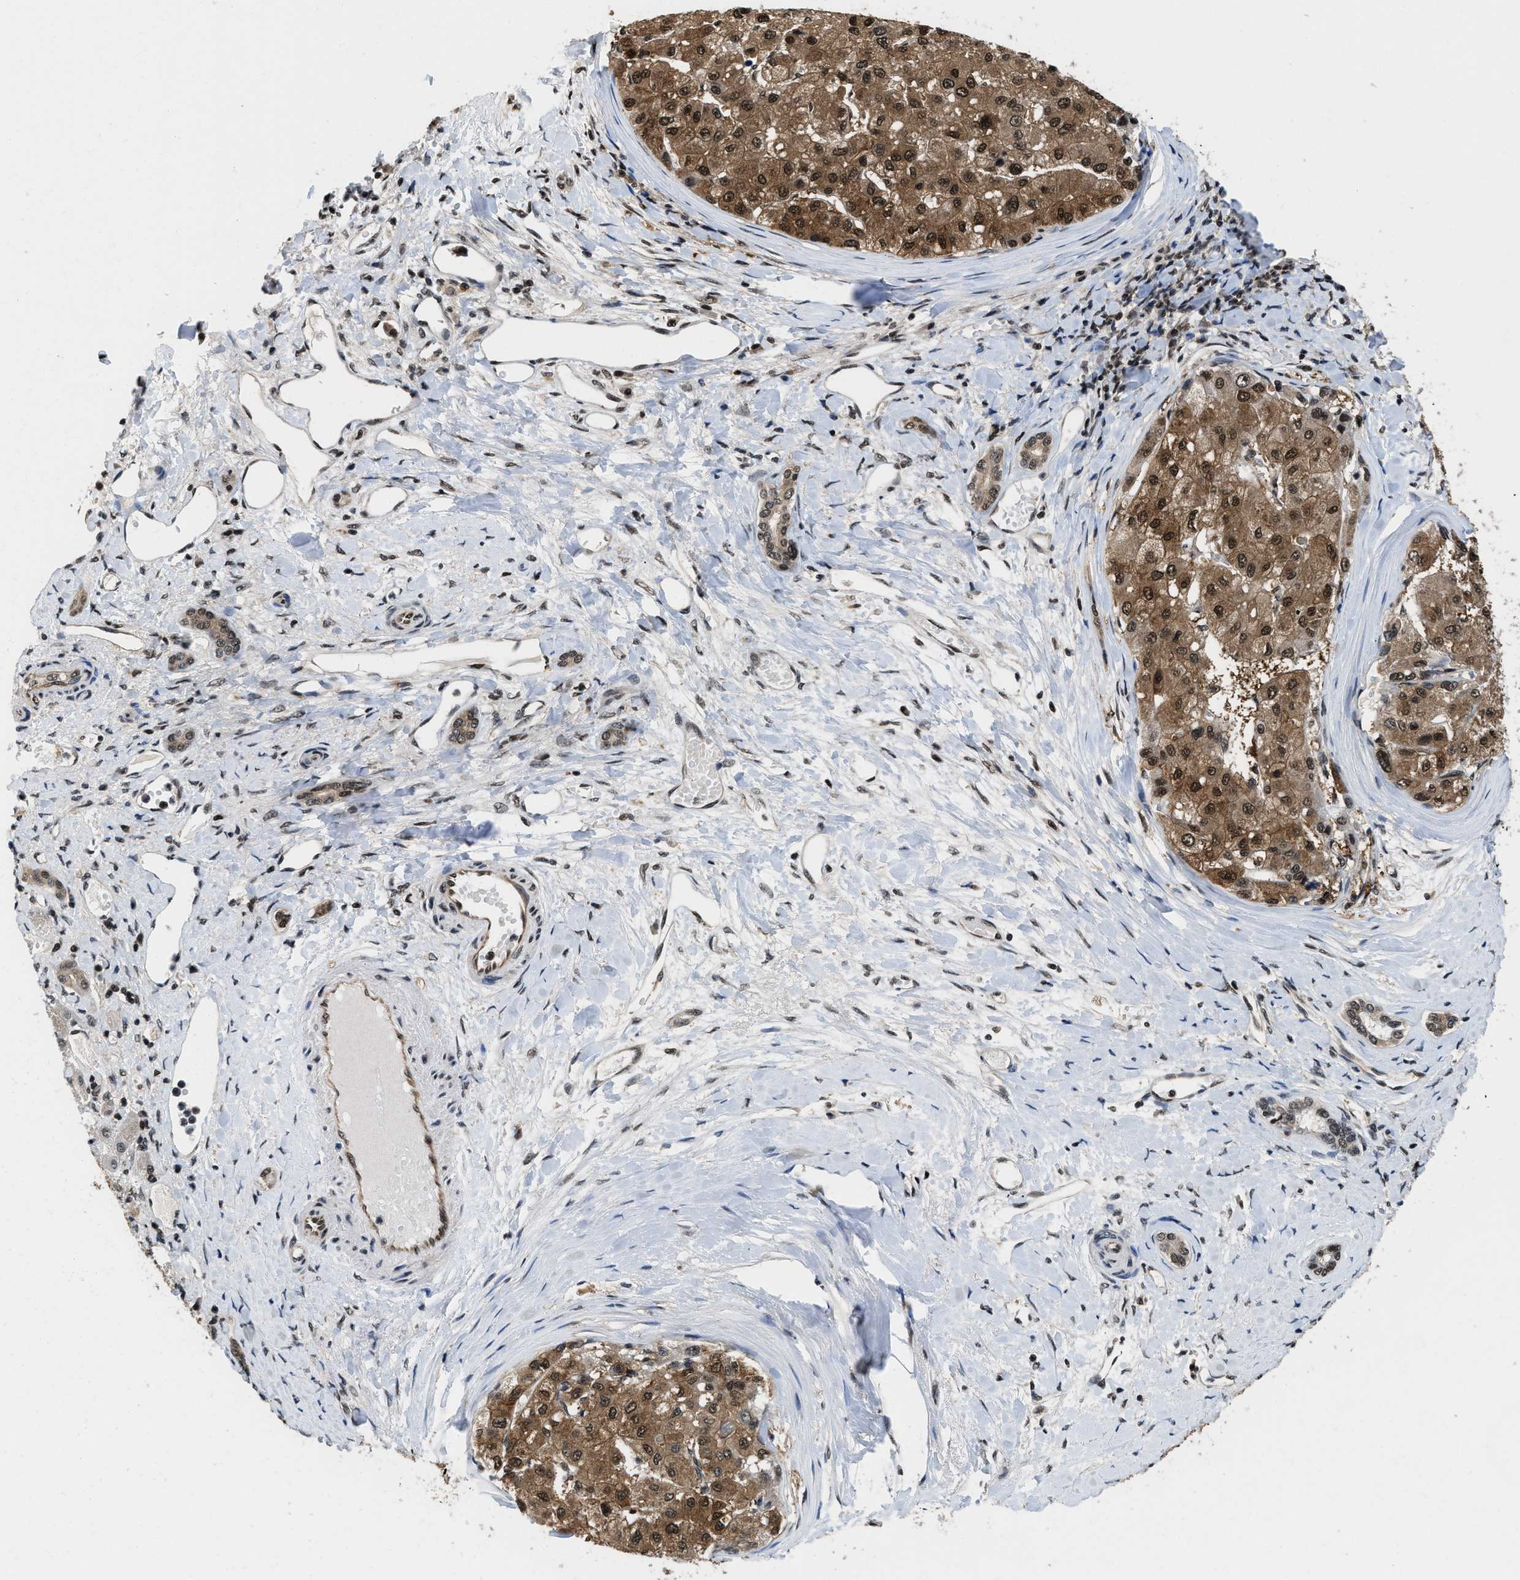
{"staining": {"intensity": "moderate", "quantity": ">75%", "location": "cytoplasmic/membranous,nuclear"}, "tissue": "liver cancer", "cell_type": "Tumor cells", "image_type": "cancer", "snomed": [{"axis": "morphology", "description": "Carcinoma, Hepatocellular, NOS"}, {"axis": "topography", "description": "Liver"}], "caption": "Immunohistochemical staining of liver cancer shows moderate cytoplasmic/membranous and nuclear protein staining in about >75% of tumor cells.", "gene": "SAFB", "patient": {"sex": "male", "age": 80}}